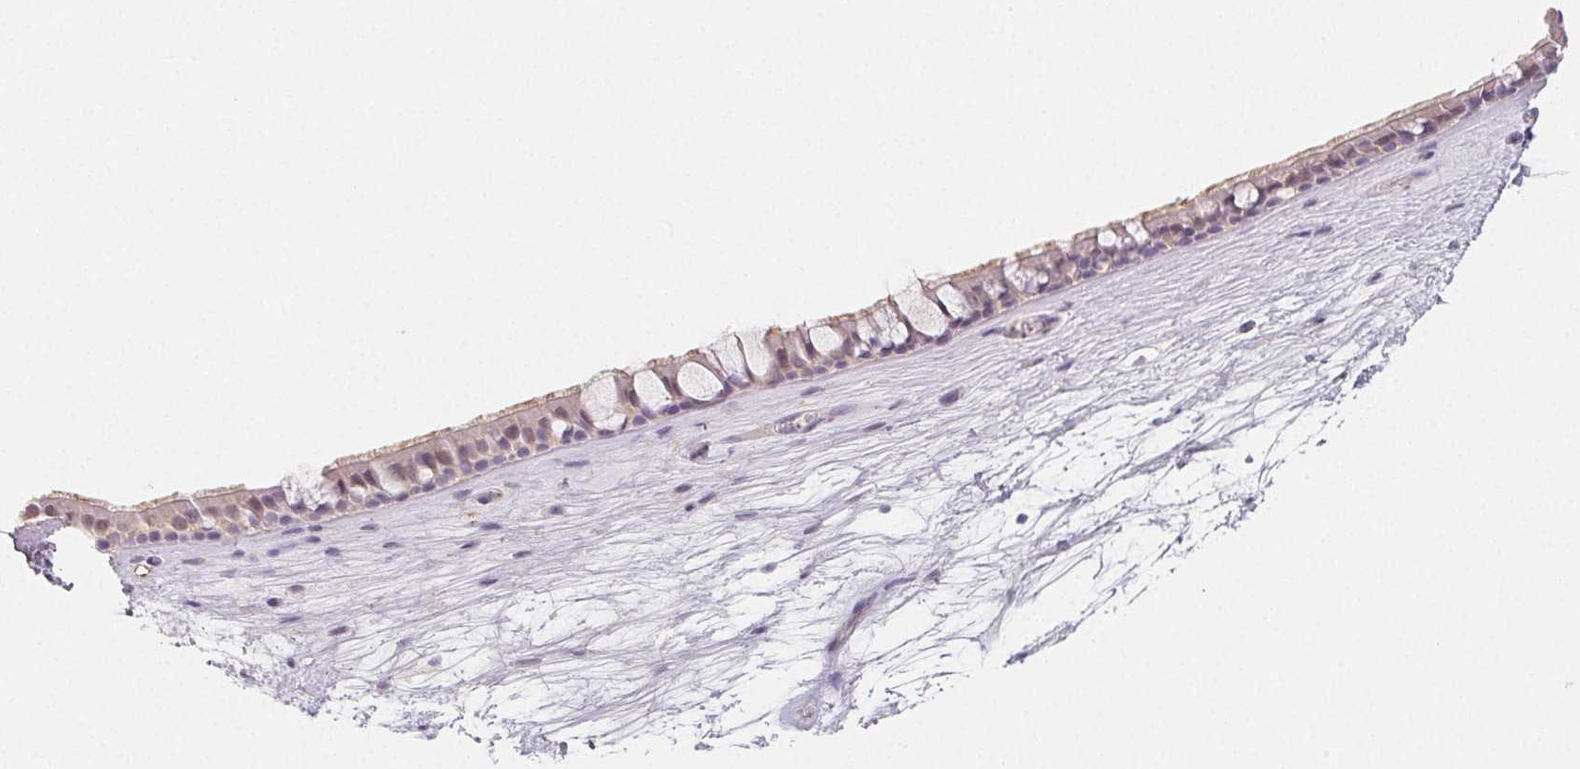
{"staining": {"intensity": "negative", "quantity": "none", "location": "none"}, "tissue": "nasopharynx", "cell_type": "Respiratory epithelial cells", "image_type": "normal", "snomed": [{"axis": "morphology", "description": "Normal tissue, NOS"}, {"axis": "topography", "description": "Nasopharynx"}], "caption": "A high-resolution micrograph shows immunohistochemistry staining of normal nasopharynx, which demonstrates no significant positivity in respiratory epithelial cells.", "gene": "LRRC23", "patient": {"sex": "male", "age": 68}}